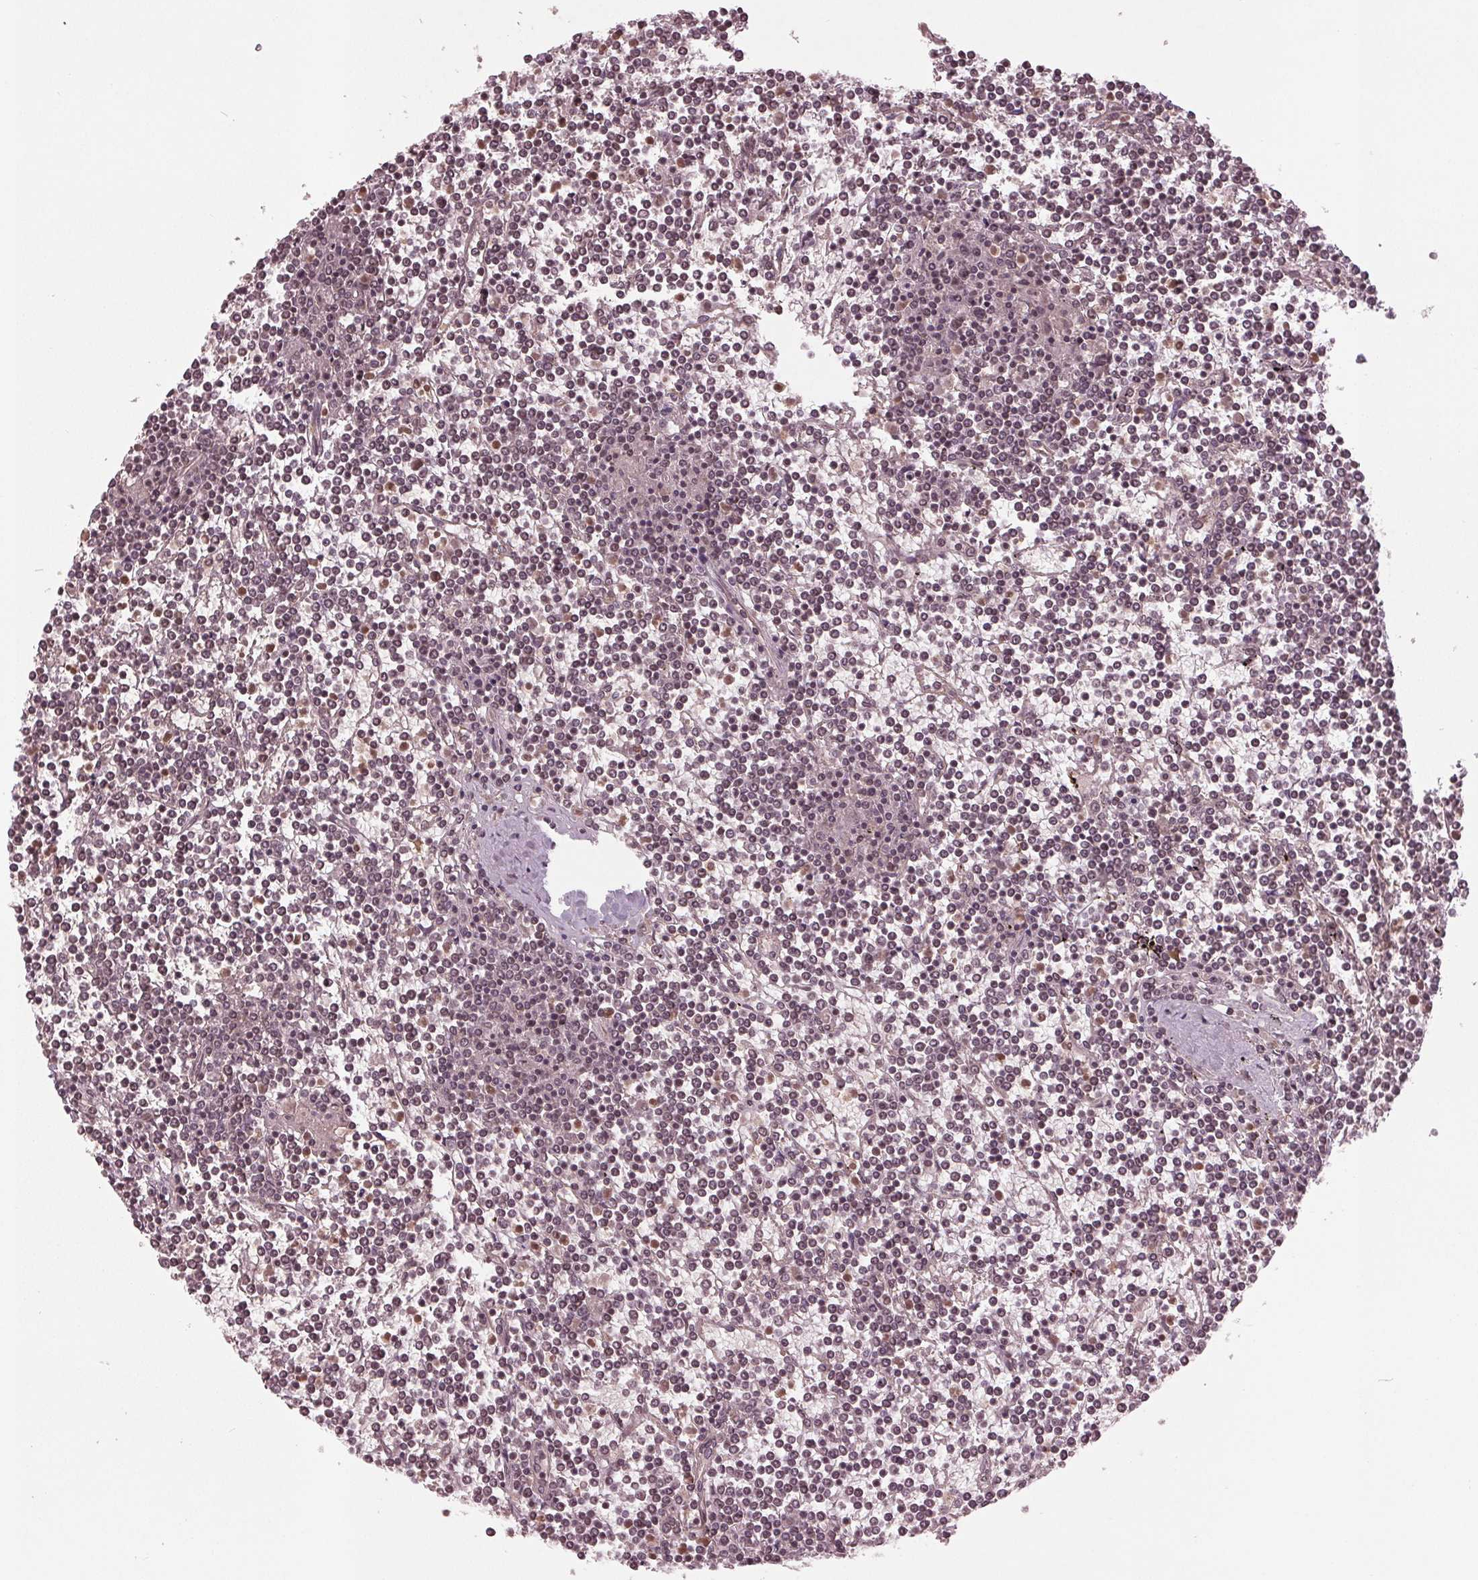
{"staining": {"intensity": "weak", "quantity": "<25%", "location": "nuclear"}, "tissue": "lymphoma", "cell_type": "Tumor cells", "image_type": "cancer", "snomed": [{"axis": "morphology", "description": "Malignant lymphoma, non-Hodgkin's type, Low grade"}, {"axis": "topography", "description": "Spleen"}], "caption": "This is an IHC photomicrograph of human lymphoma. There is no expression in tumor cells.", "gene": "BTBD1", "patient": {"sex": "female", "age": 19}}